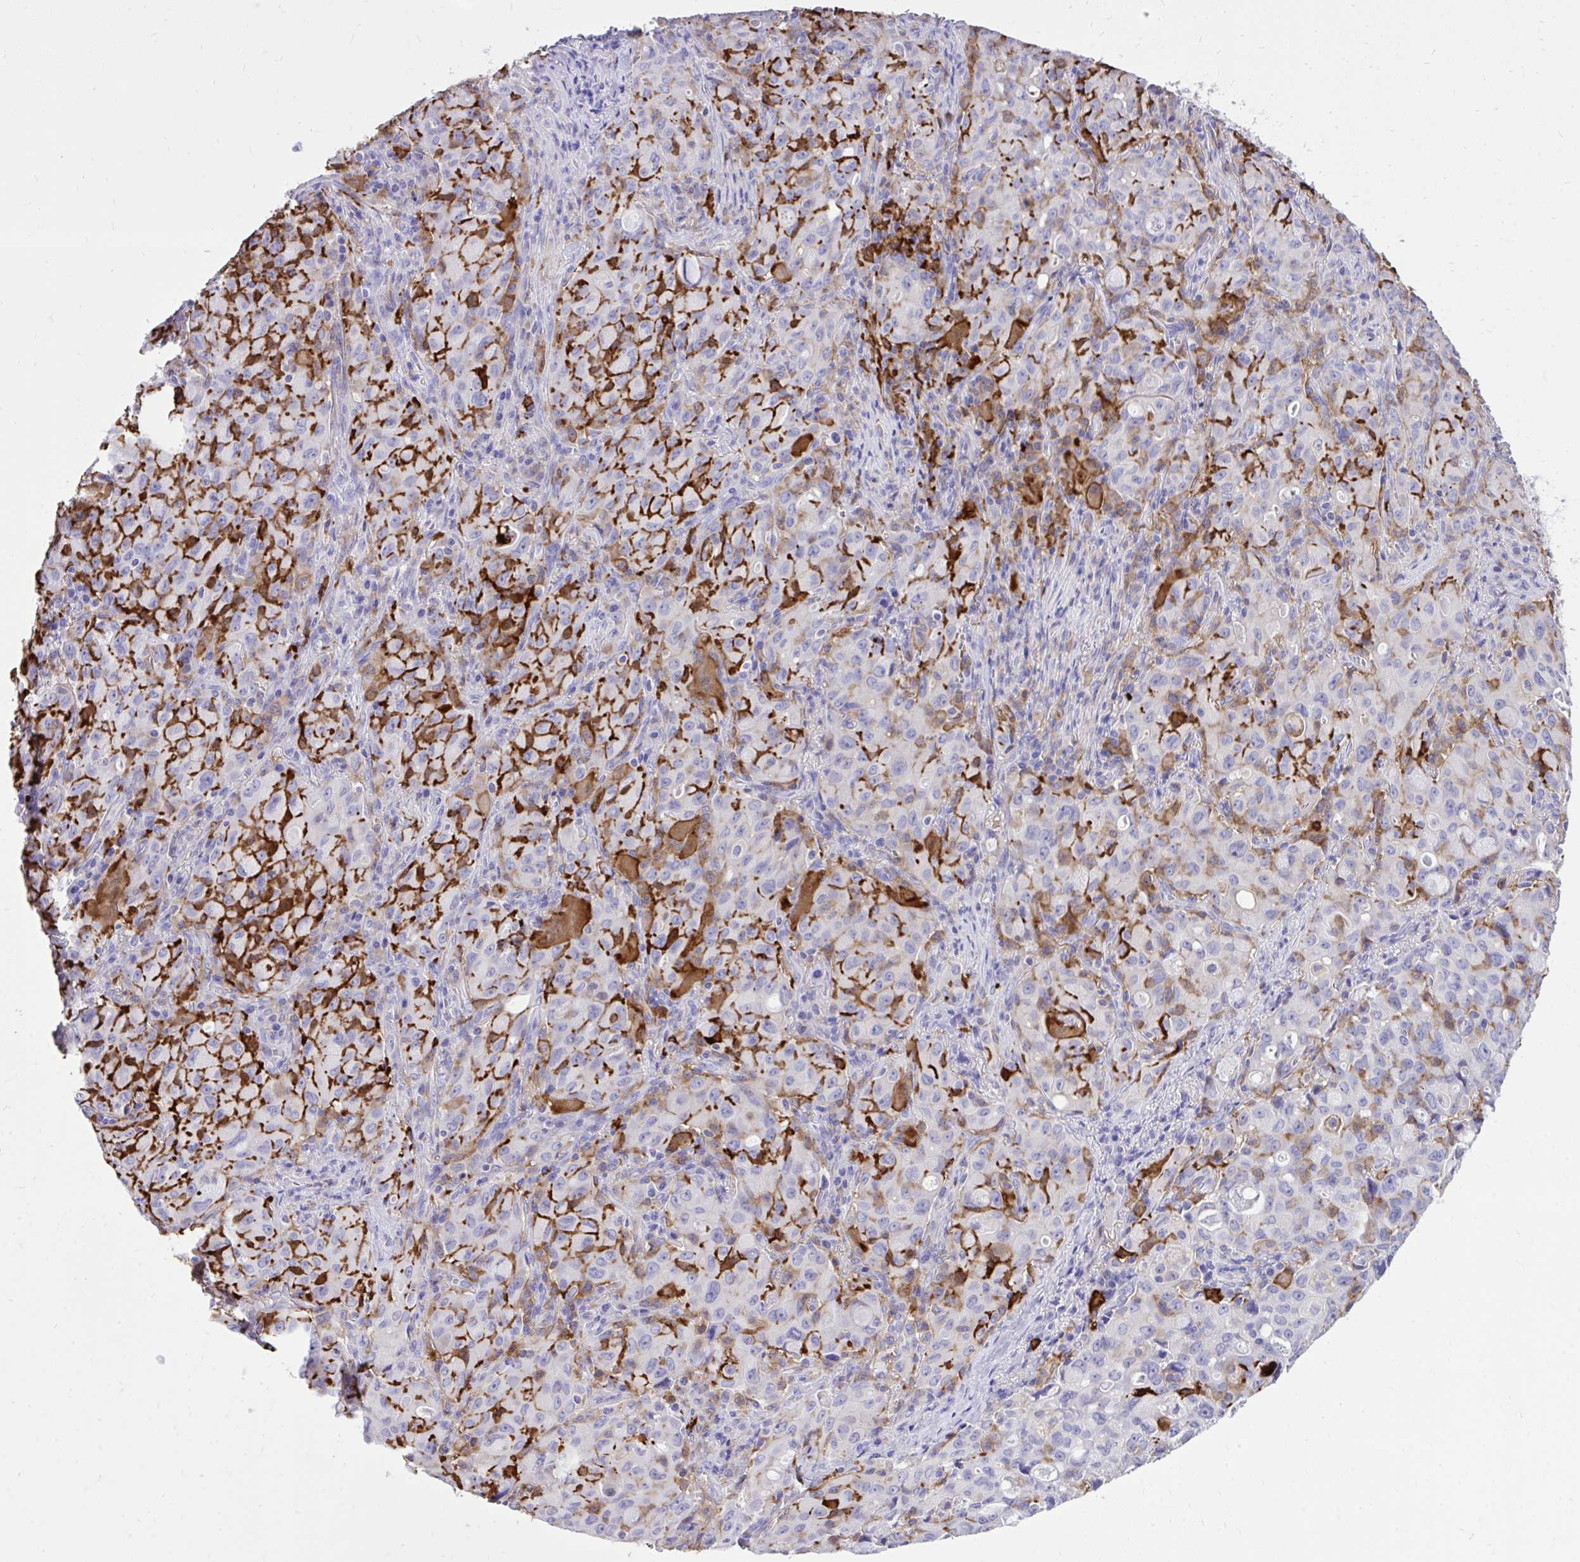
{"staining": {"intensity": "strong", "quantity": "<25%", "location": "cytoplasmic/membranous"}, "tissue": "lung cancer", "cell_type": "Tumor cells", "image_type": "cancer", "snomed": [{"axis": "morphology", "description": "Adenocarcinoma, NOS"}, {"axis": "topography", "description": "Lung"}], "caption": "The immunohistochemical stain shows strong cytoplasmic/membranous expression in tumor cells of adenocarcinoma (lung) tissue.", "gene": "TLR7", "patient": {"sex": "female", "age": 44}}